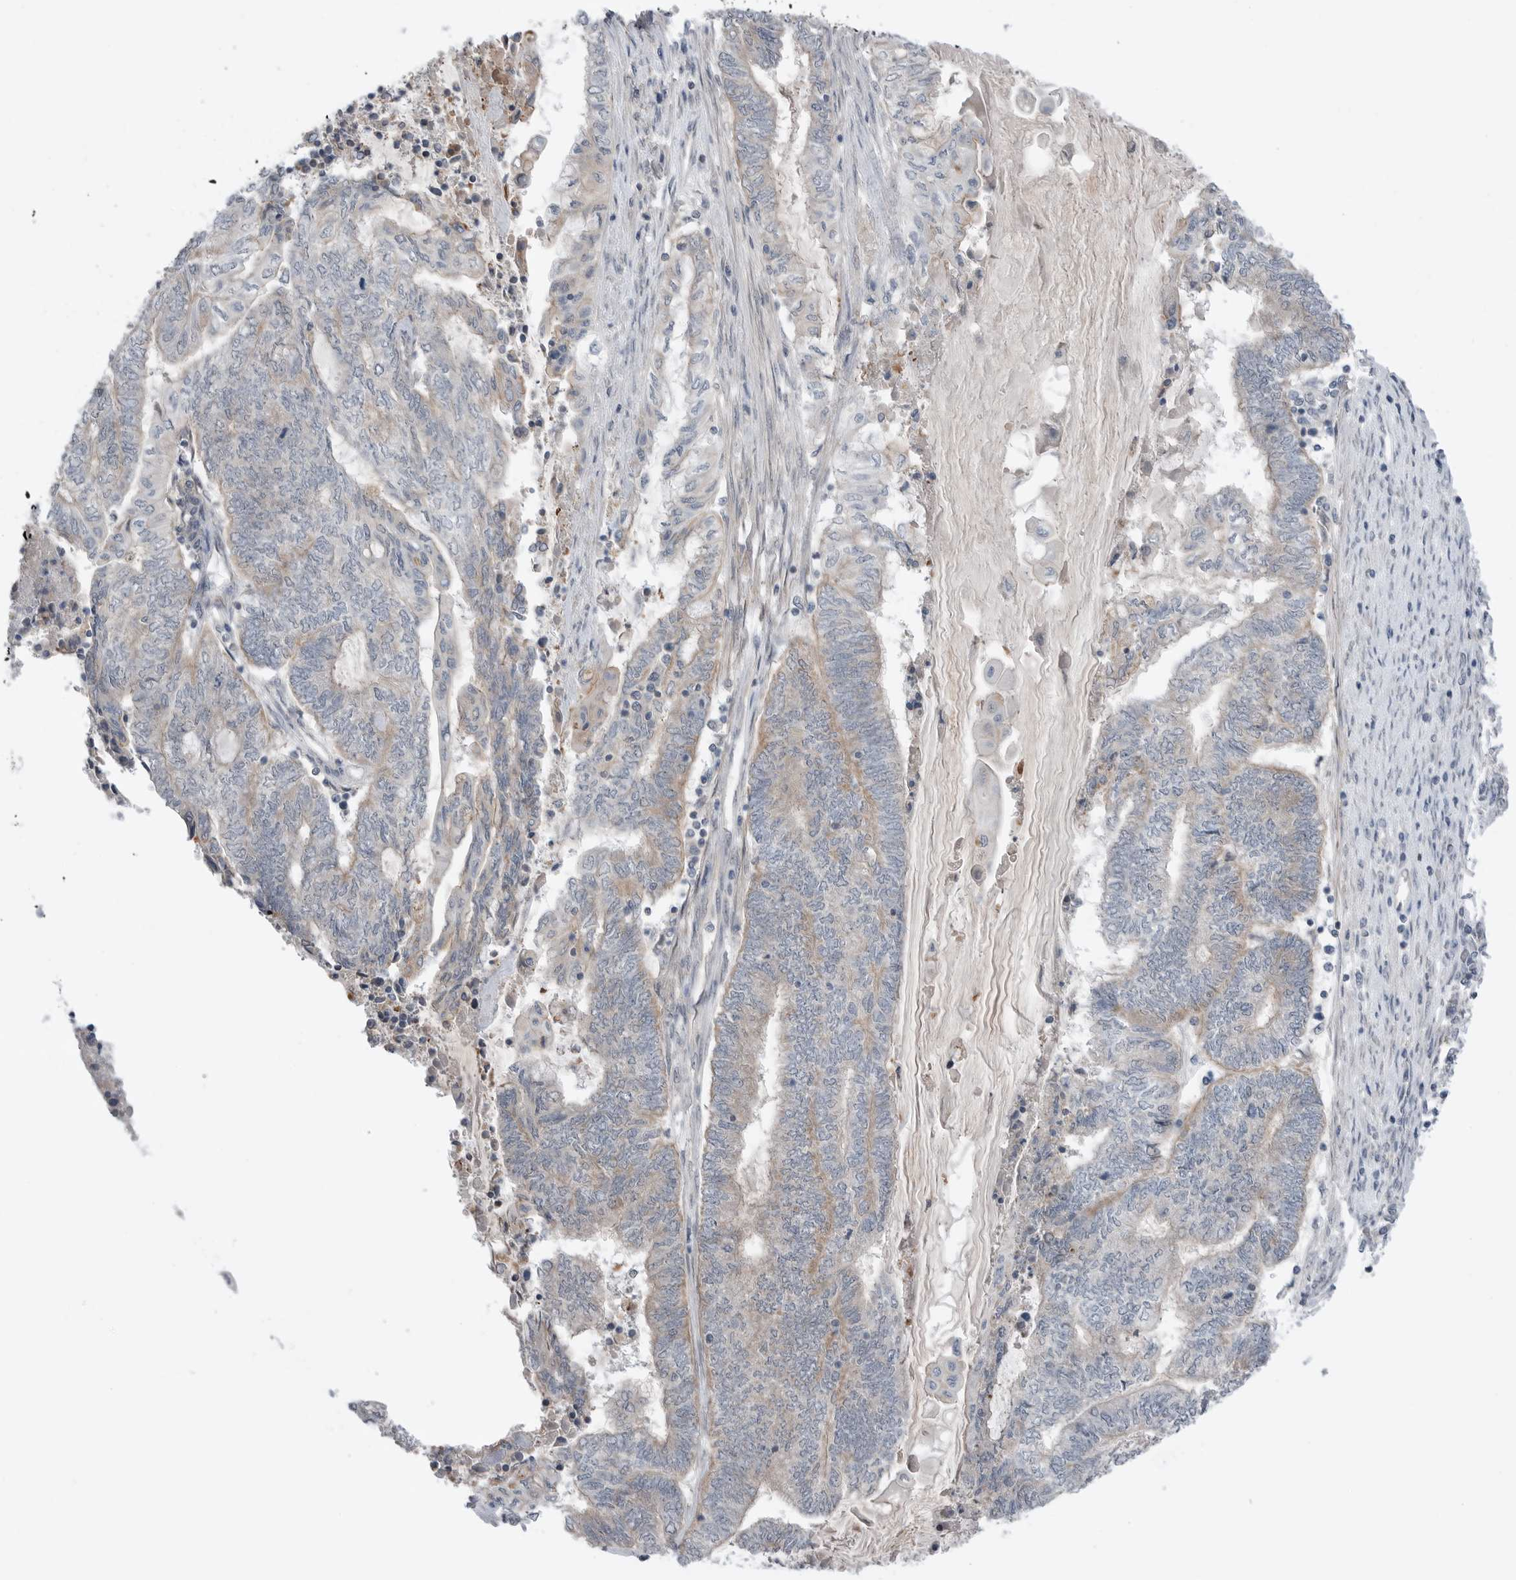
{"staining": {"intensity": "weak", "quantity": "25%-75%", "location": "cytoplasmic/membranous"}, "tissue": "endometrial cancer", "cell_type": "Tumor cells", "image_type": "cancer", "snomed": [{"axis": "morphology", "description": "Adenocarcinoma, NOS"}, {"axis": "topography", "description": "Uterus"}, {"axis": "topography", "description": "Endometrium"}], "caption": "A high-resolution micrograph shows immunohistochemistry (IHC) staining of adenocarcinoma (endometrial), which displays weak cytoplasmic/membranous staining in about 25%-75% of tumor cells.", "gene": "NTAQ1", "patient": {"sex": "female", "age": 70}}